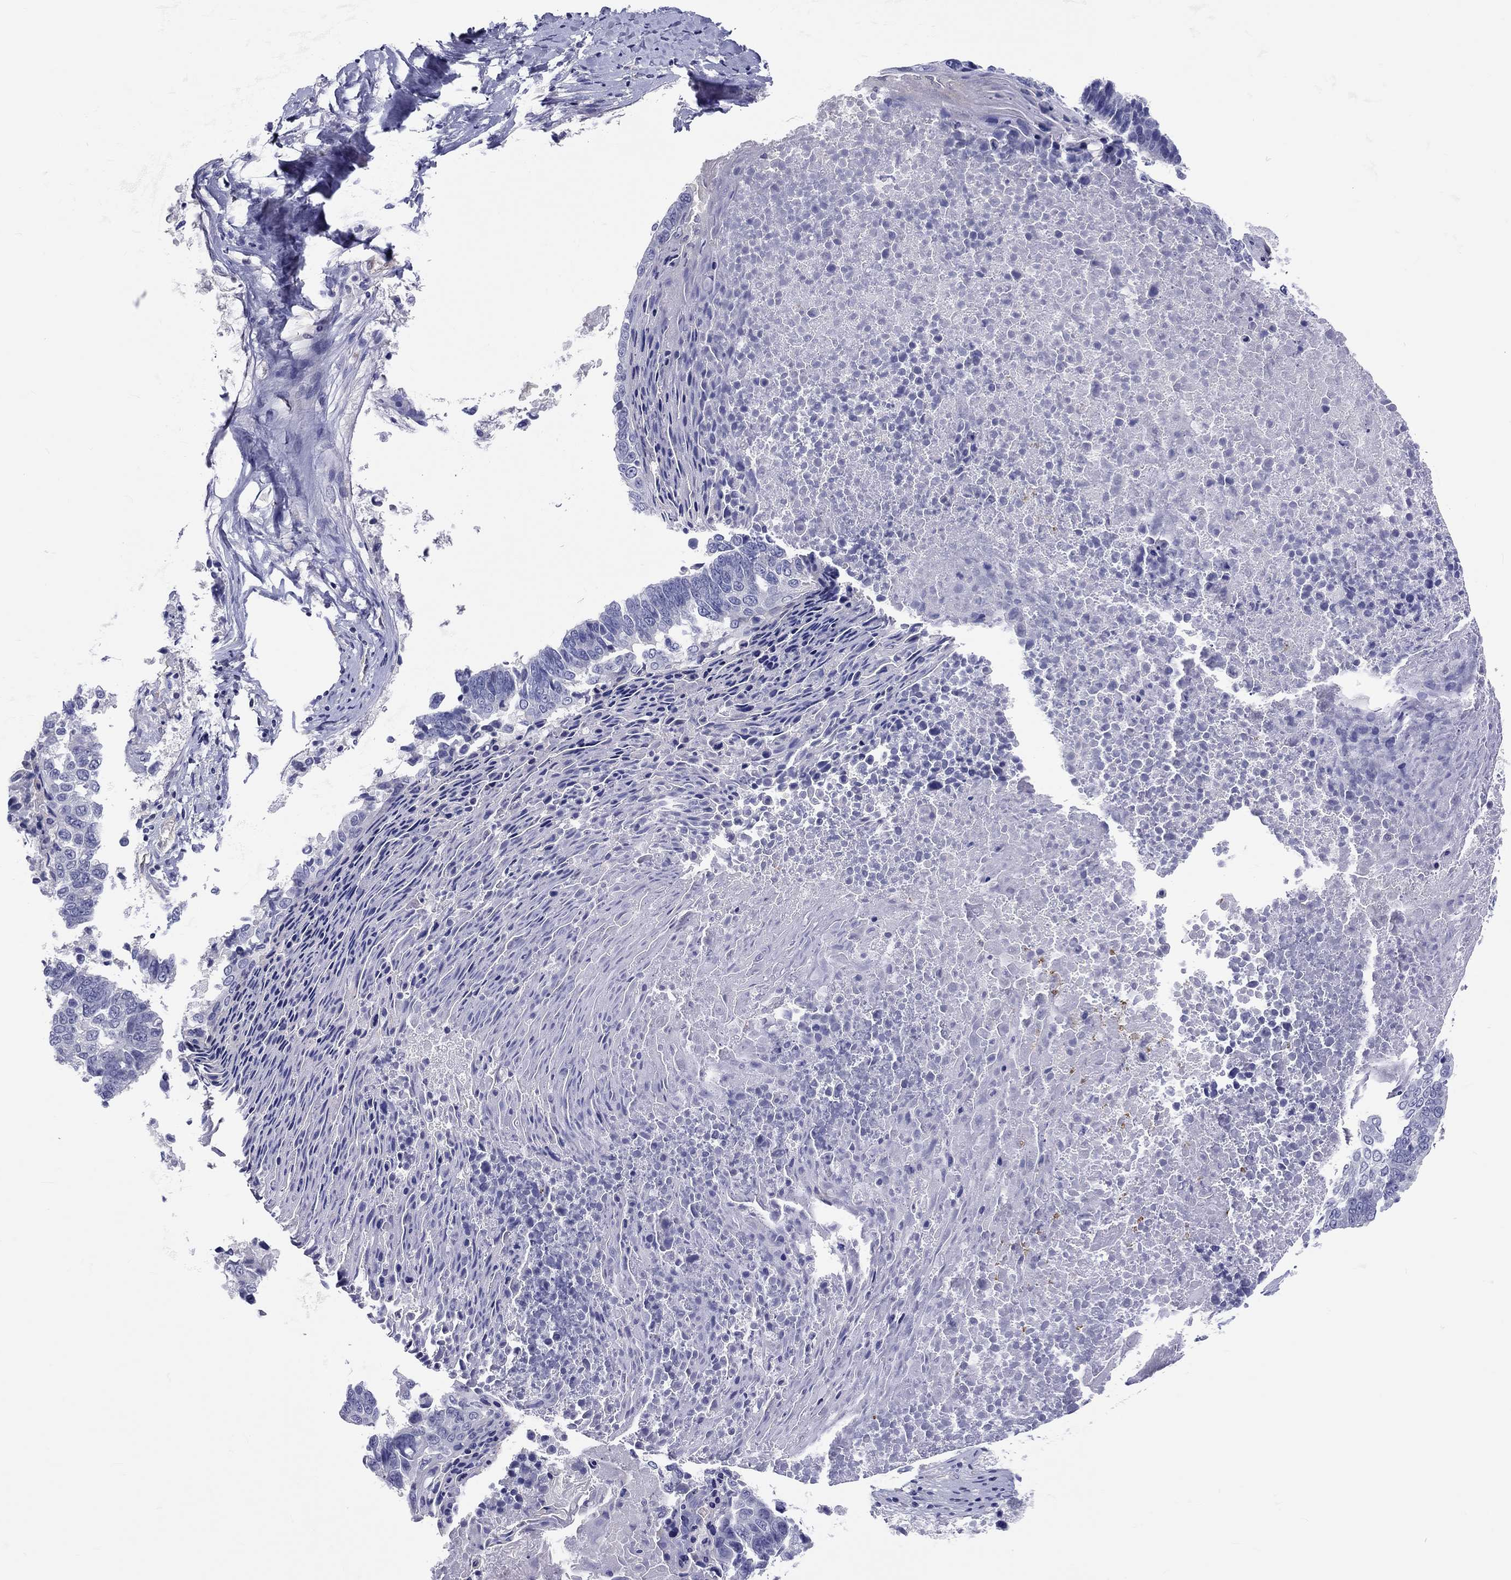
{"staining": {"intensity": "negative", "quantity": "none", "location": "none"}, "tissue": "lung cancer", "cell_type": "Tumor cells", "image_type": "cancer", "snomed": [{"axis": "morphology", "description": "Squamous cell carcinoma, NOS"}, {"axis": "topography", "description": "Lung"}], "caption": "An IHC histopathology image of squamous cell carcinoma (lung) is shown. There is no staining in tumor cells of squamous cell carcinoma (lung). (Stains: DAB immunohistochemistry with hematoxylin counter stain, Microscopy: brightfield microscopy at high magnification).", "gene": "ABCG4", "patient": {"sex": "male", "age": 73}}